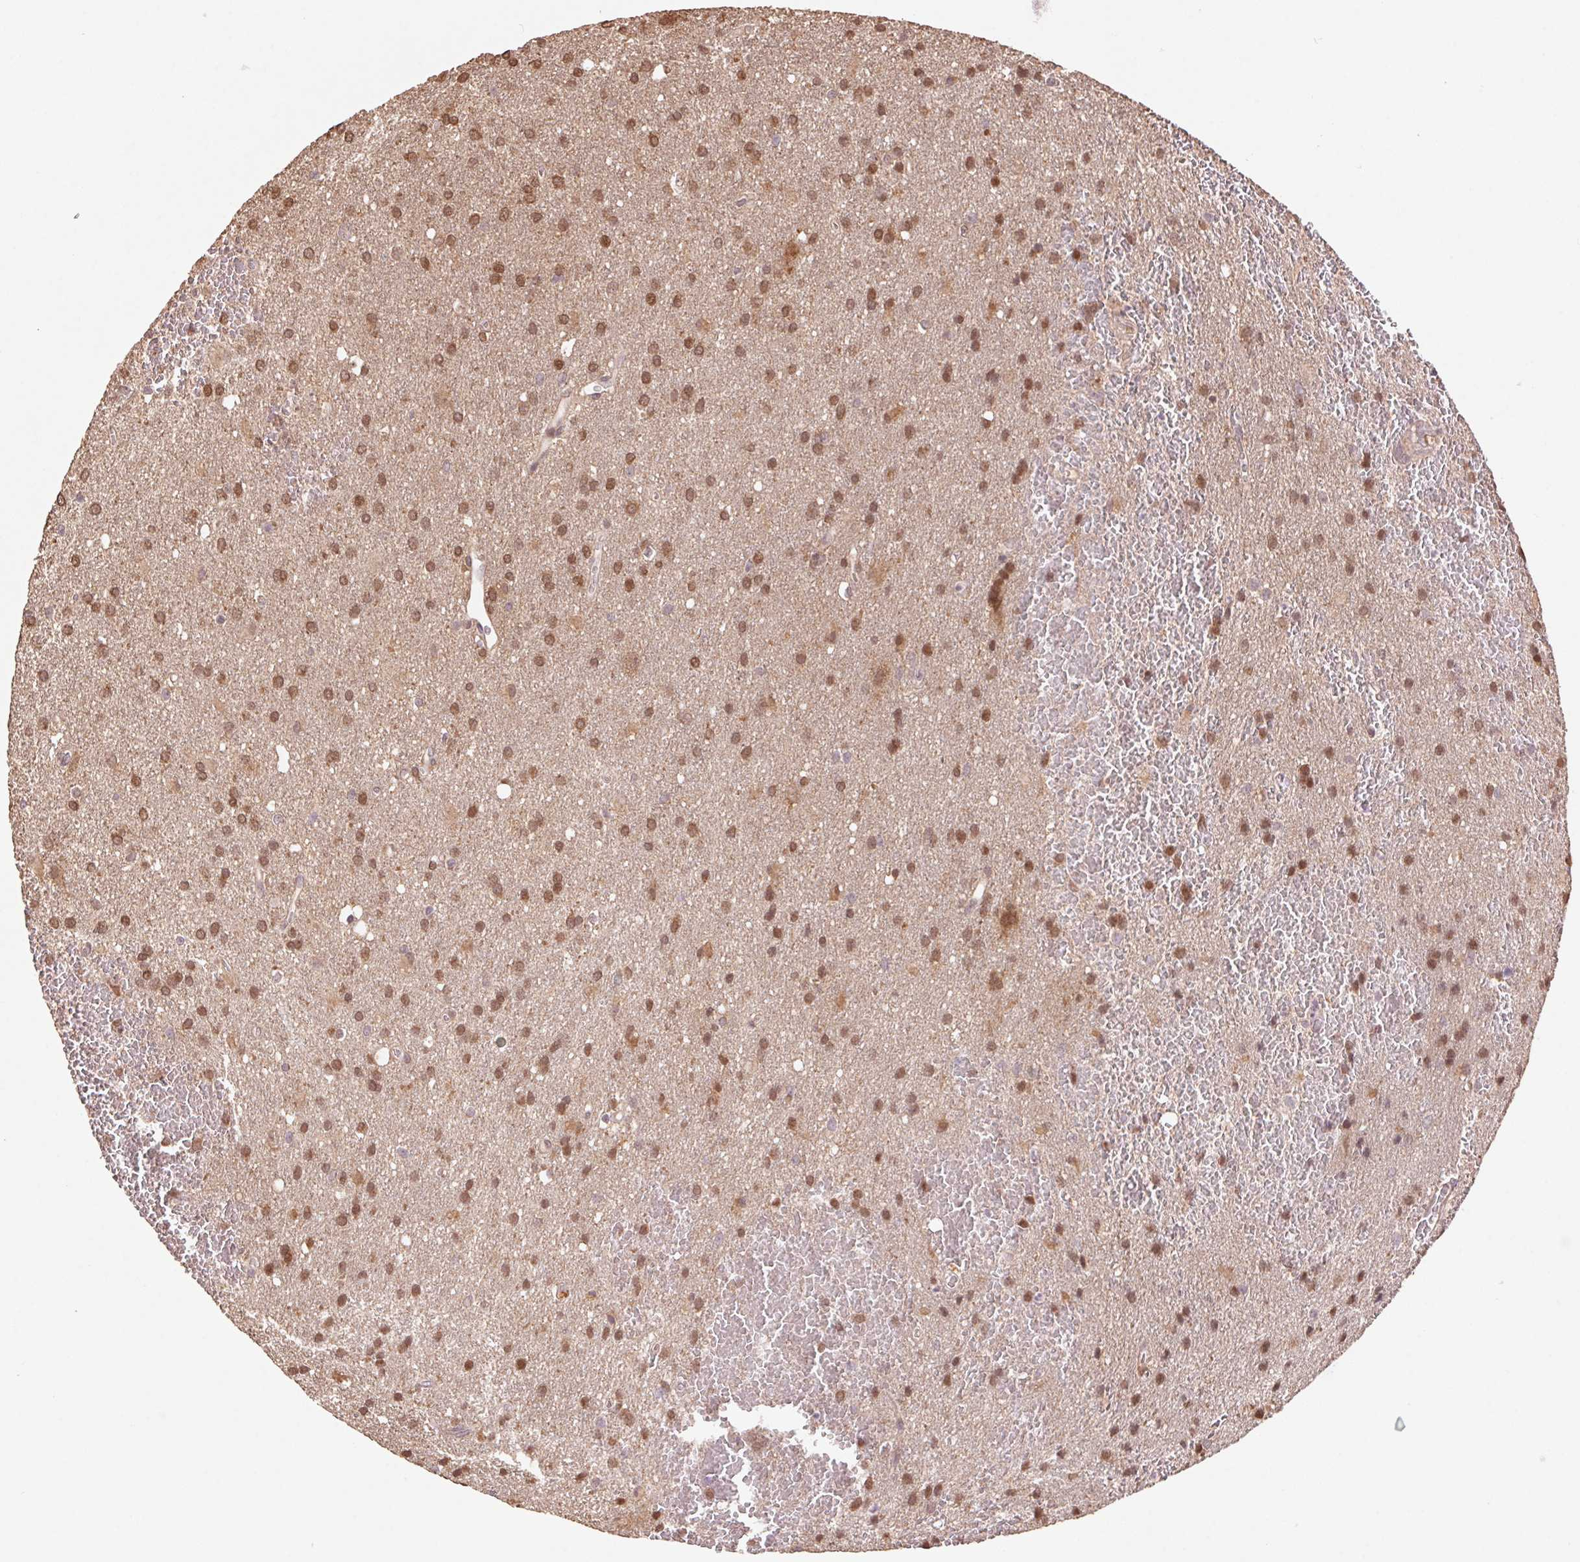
{"staining": {"intensity": "moderate", "quantity": ">75%", "location": "cytoplasmic/membranous,nuclear"}, "tissue": "glioma", "cell_type": "Tumor cells", "image_type": "cancer", "snomed": [{"axis": "morphology", "description": "Glioma, malignant, Low grade"}, {"axis": "topography", "description": "Brain"}], "caption": "Human low-grade glioma (malignant) stained with a protein marker displays moderate staining in tumor cells.", "gene": "CUTA", "patient": {"sex": "male", "age": 66}}